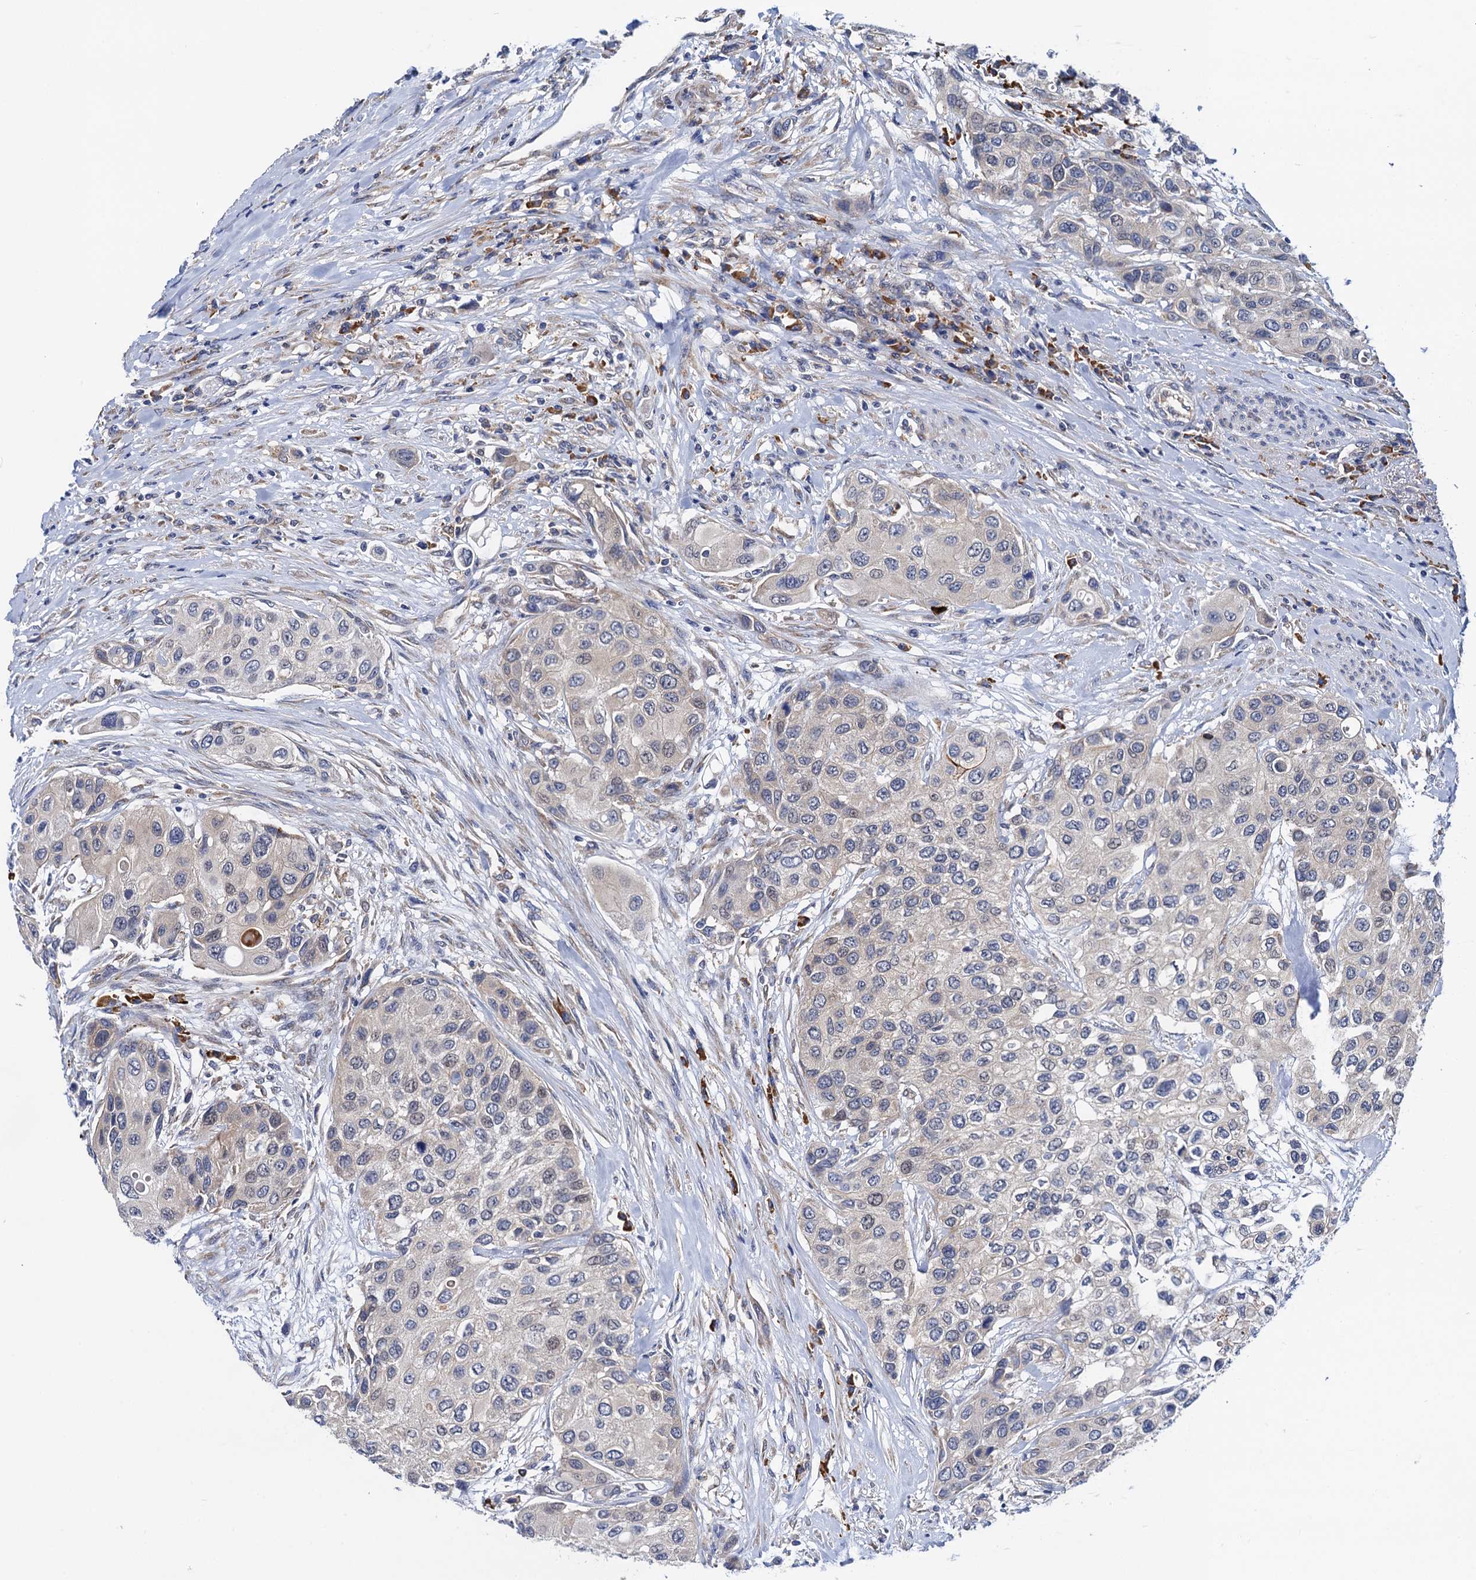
{"staining": {"intensity": "negative", "quantity": "none", "location": "none"}, "tissue": "urothelial cancer", "cell_type": "Tumor cells", "image_type": "cancer", "snomed": [{"axis": "morphology", "description": "Normal tissue, NOS"}, {"axis": "morphology", "description": "Urothelial carcinoma, High grade"}, {"axis": "topography", "description": "Vascular tissue"}, {"axis": "topography", "description": "Urinary bladder"}], "caption": "A high-resolution histopathology image shows immunohistochemistry (IHC) staining of high-grade urothelial carcinoma, which demonstrates no significant staining in tumor cells. The staining was performed using DAB (3,3'-diaminobenzidine) to visualize the protein expression in brown, while the nuclei were stained in blue with hematoxylin (Magnification: 20x).", "gene": "PGLS", "patient": {"sex": "female", "age": 56}}